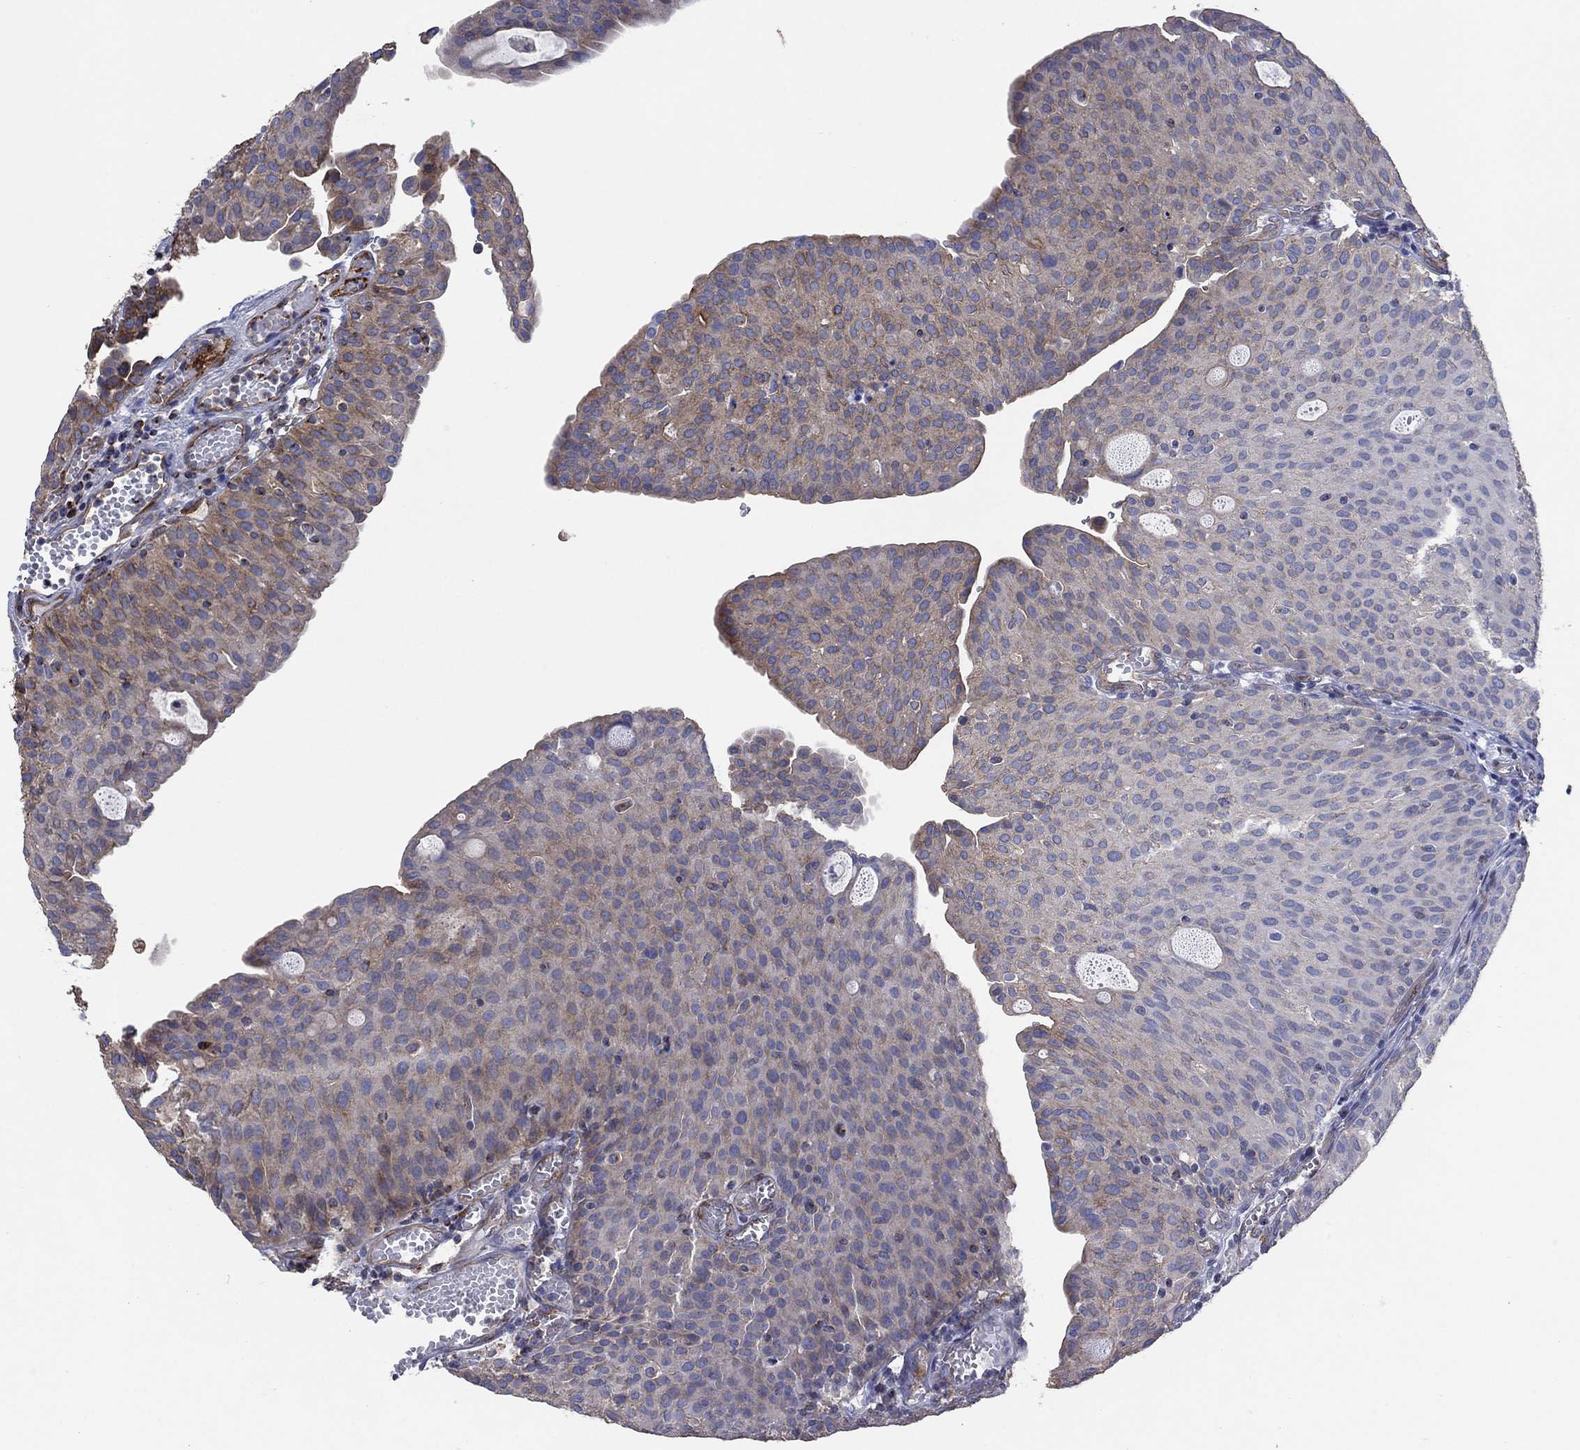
{"staining": {"intensity": "weak", "quantity": "25%-75%", "location": "cytoplasmic/membranous"}, "tissue": "urothelial cancer", "cell_type": "Tumor cells", "image_type": "cancer", "snomed": [{"axis": "morphology", "description": "Urothelial carcinoma, Low grade"}, {"axis": "topography", "description": "Urinary bladder"}], "caption": "Weak cytoplasmic/membranous staining is seen in about 25%-75% of tumor cells in low-grade urothelial carcinoma.", "gene": "TPRN", "patient": {"sex": "male", "age": 54}}